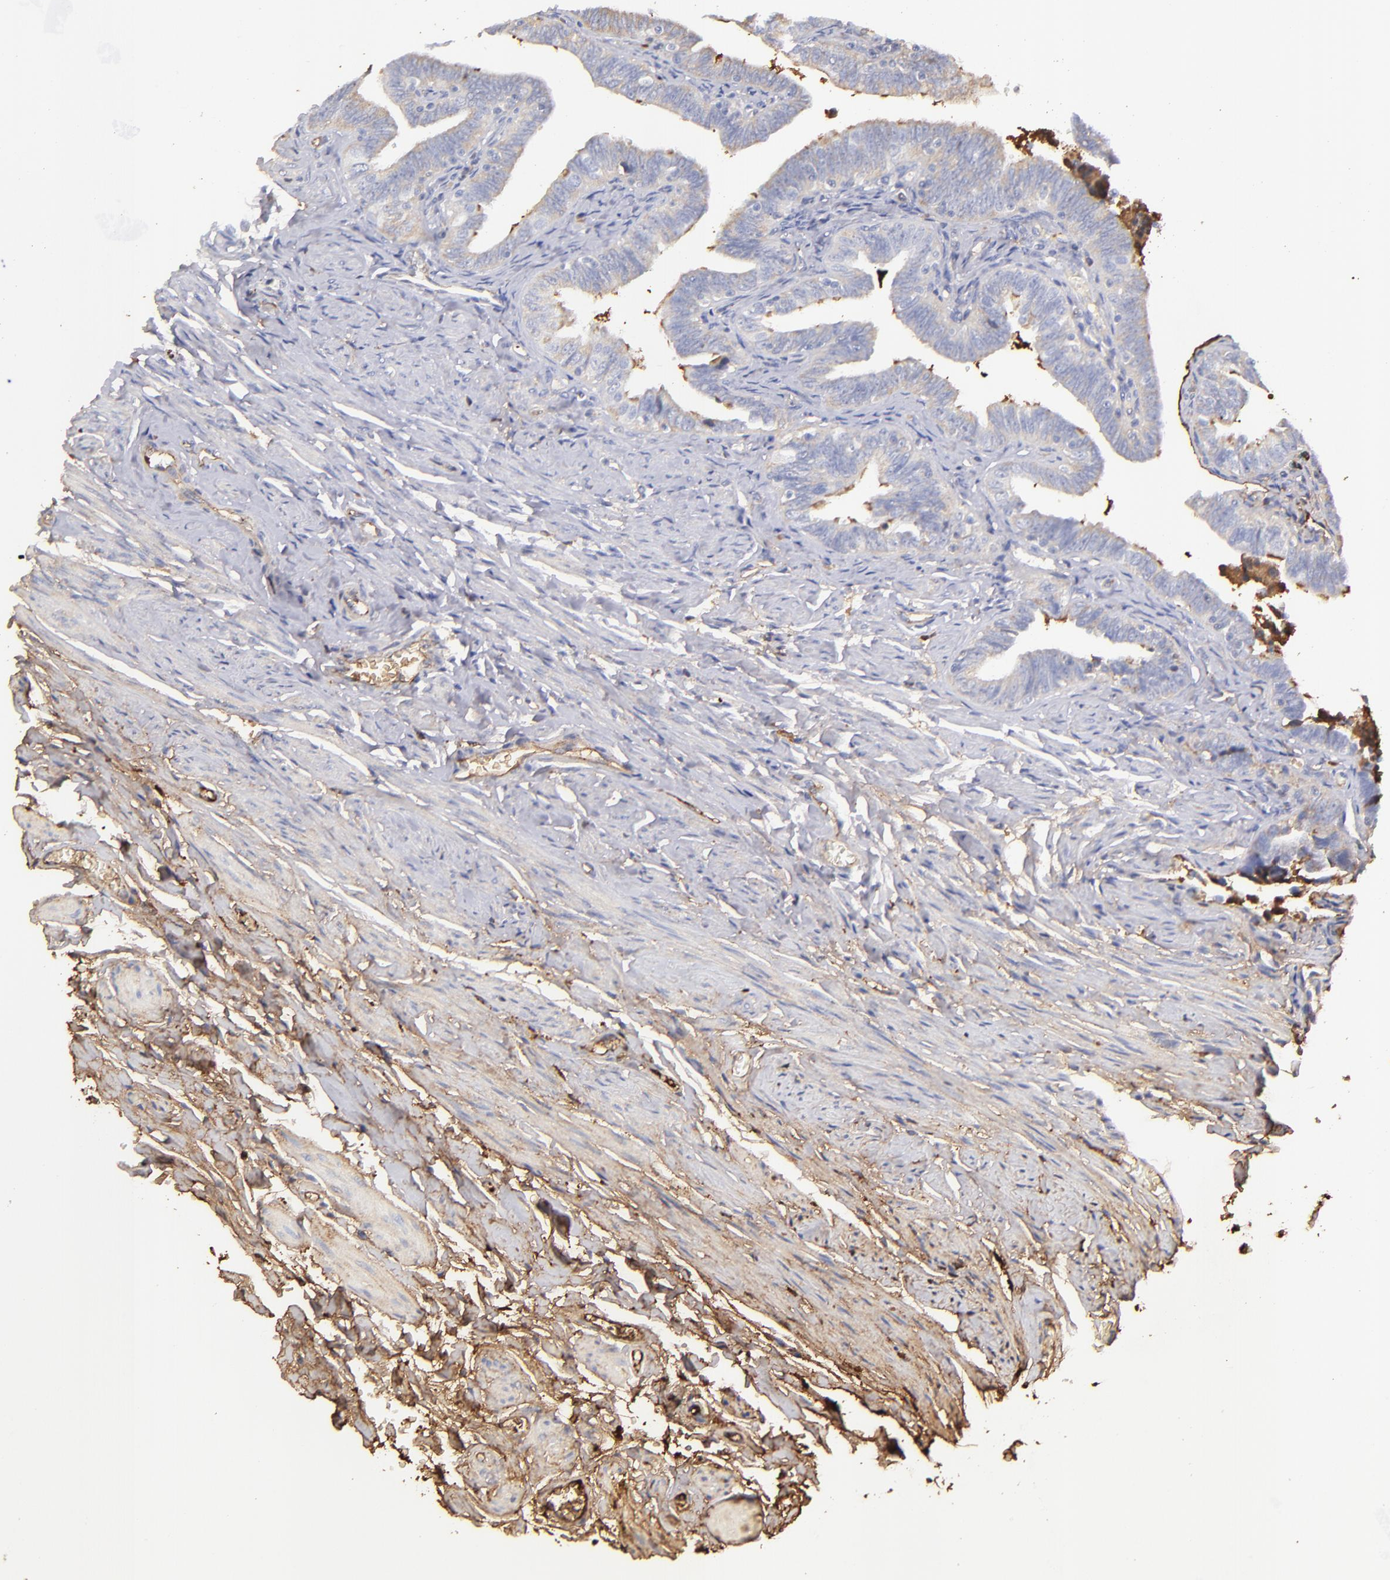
{"staining": {"intensity": "moderate", "quantity": "25%-75%", "location": "cytoplasmic/membranous"}, "tissue": "fallopian tube", "cell_type": "Glandular cells", "image_type": "normal", "snomed": [{"axis": "morphology", "description": "Normal tissue, NOS"}, {"axis": "topography", "description": "Fallopian tube"}, {"axis": "topography", "description": "Ovary"}], "caption": "Protein expression analysis of benign fallopian tube shows moderate cytoplasmic/membranous positivity in approximately 25%-75% of glandular cells.", "gene": "FGB", "patient": {"sex": "female", "age": 69}}